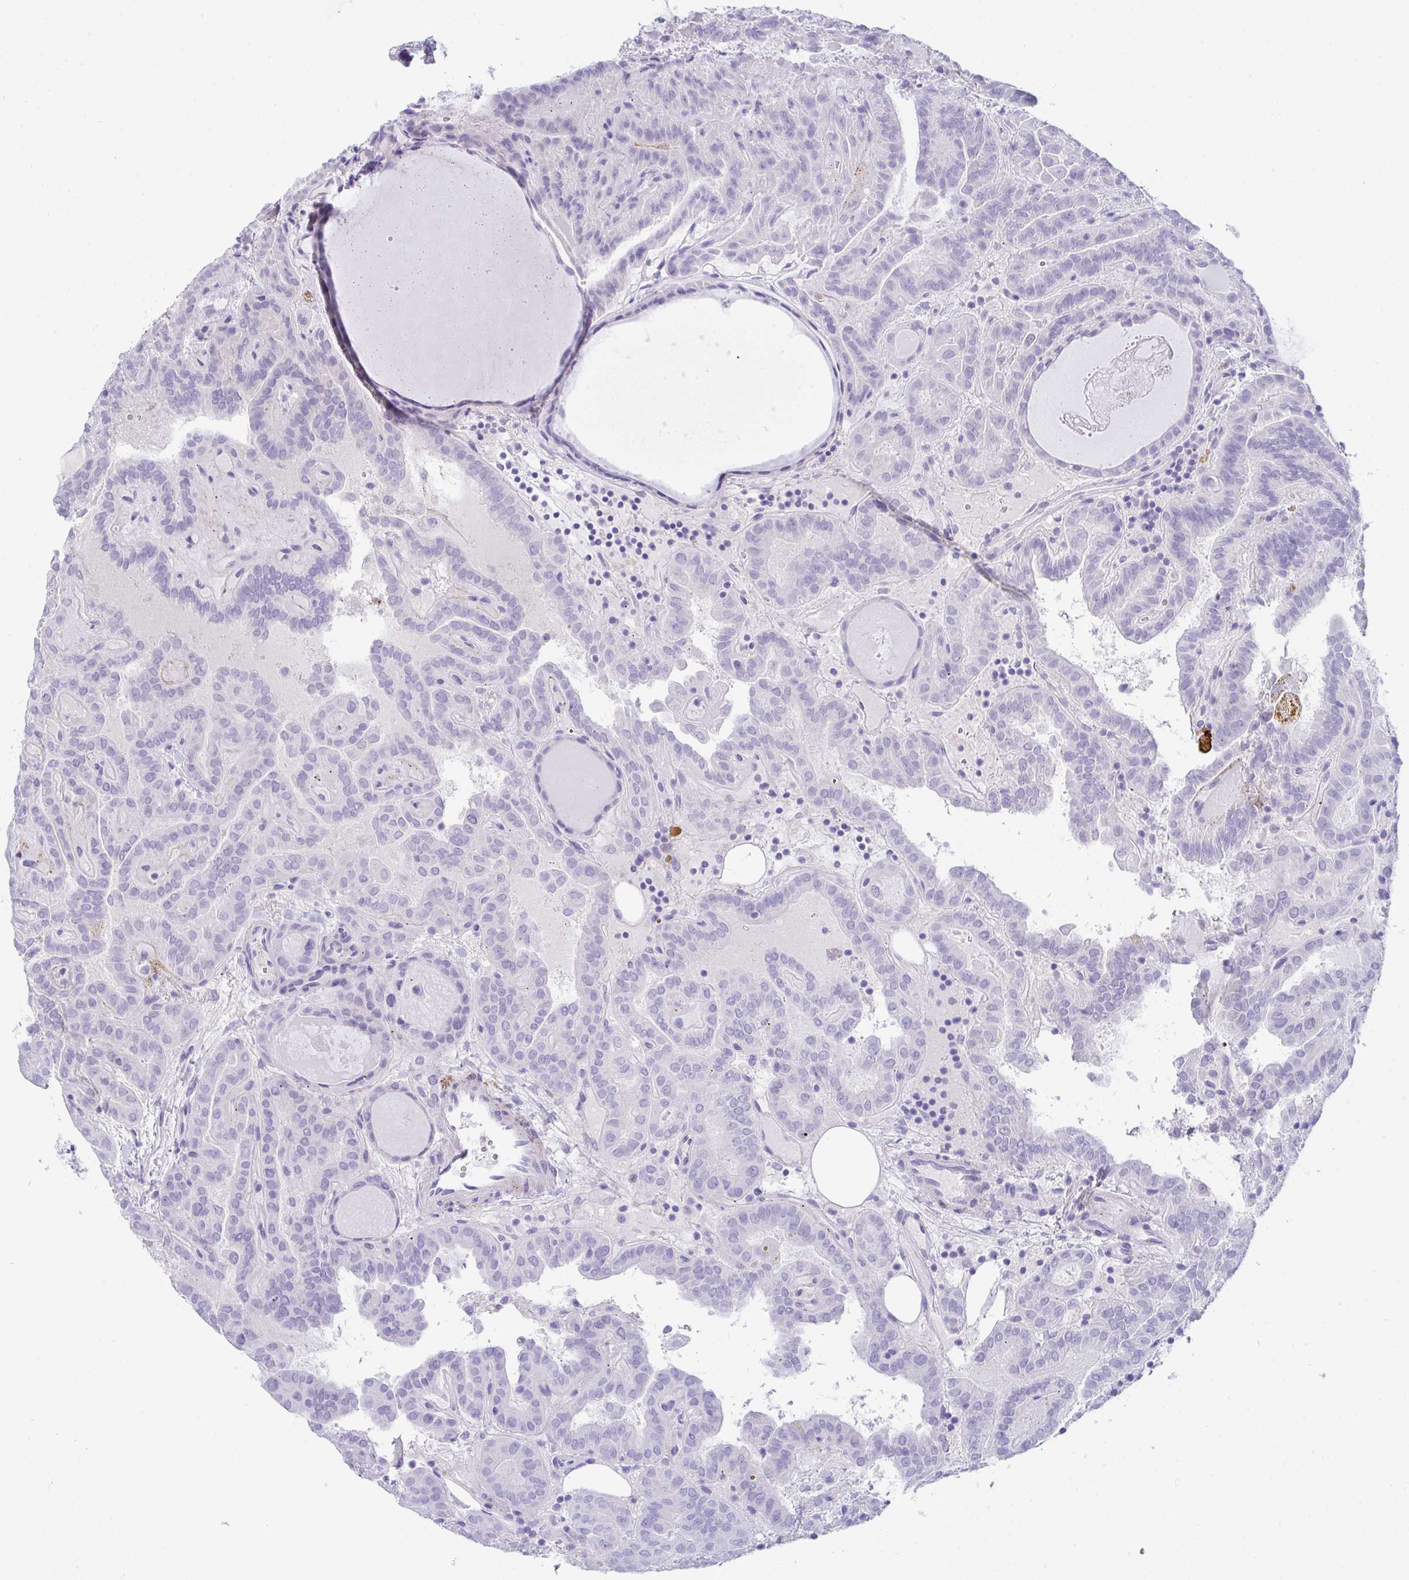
{"staining": {"intensity": "negative", "quantity": "none", "location": "none"}, "tissue": "thyroid cancer", "cell_type": "Tumor cells", "image_type": "cancer", "snomed": [{"axis": "morphology", "description": "Papillary adenocarcinoma, NOS"}, {"axis": "topography", "description": "Thyroid gland"}], "caption": "The immunohistochemistry micrograph has no significant expression in tumor cells of thyroid papillary adenocarcinoma tissue. The staining is performed using DAB brown chromogen with nuclei counter-stained in using hematoxylin.", "gene": "KMT2E", "patient": {"sex": "female", "age": 46}}